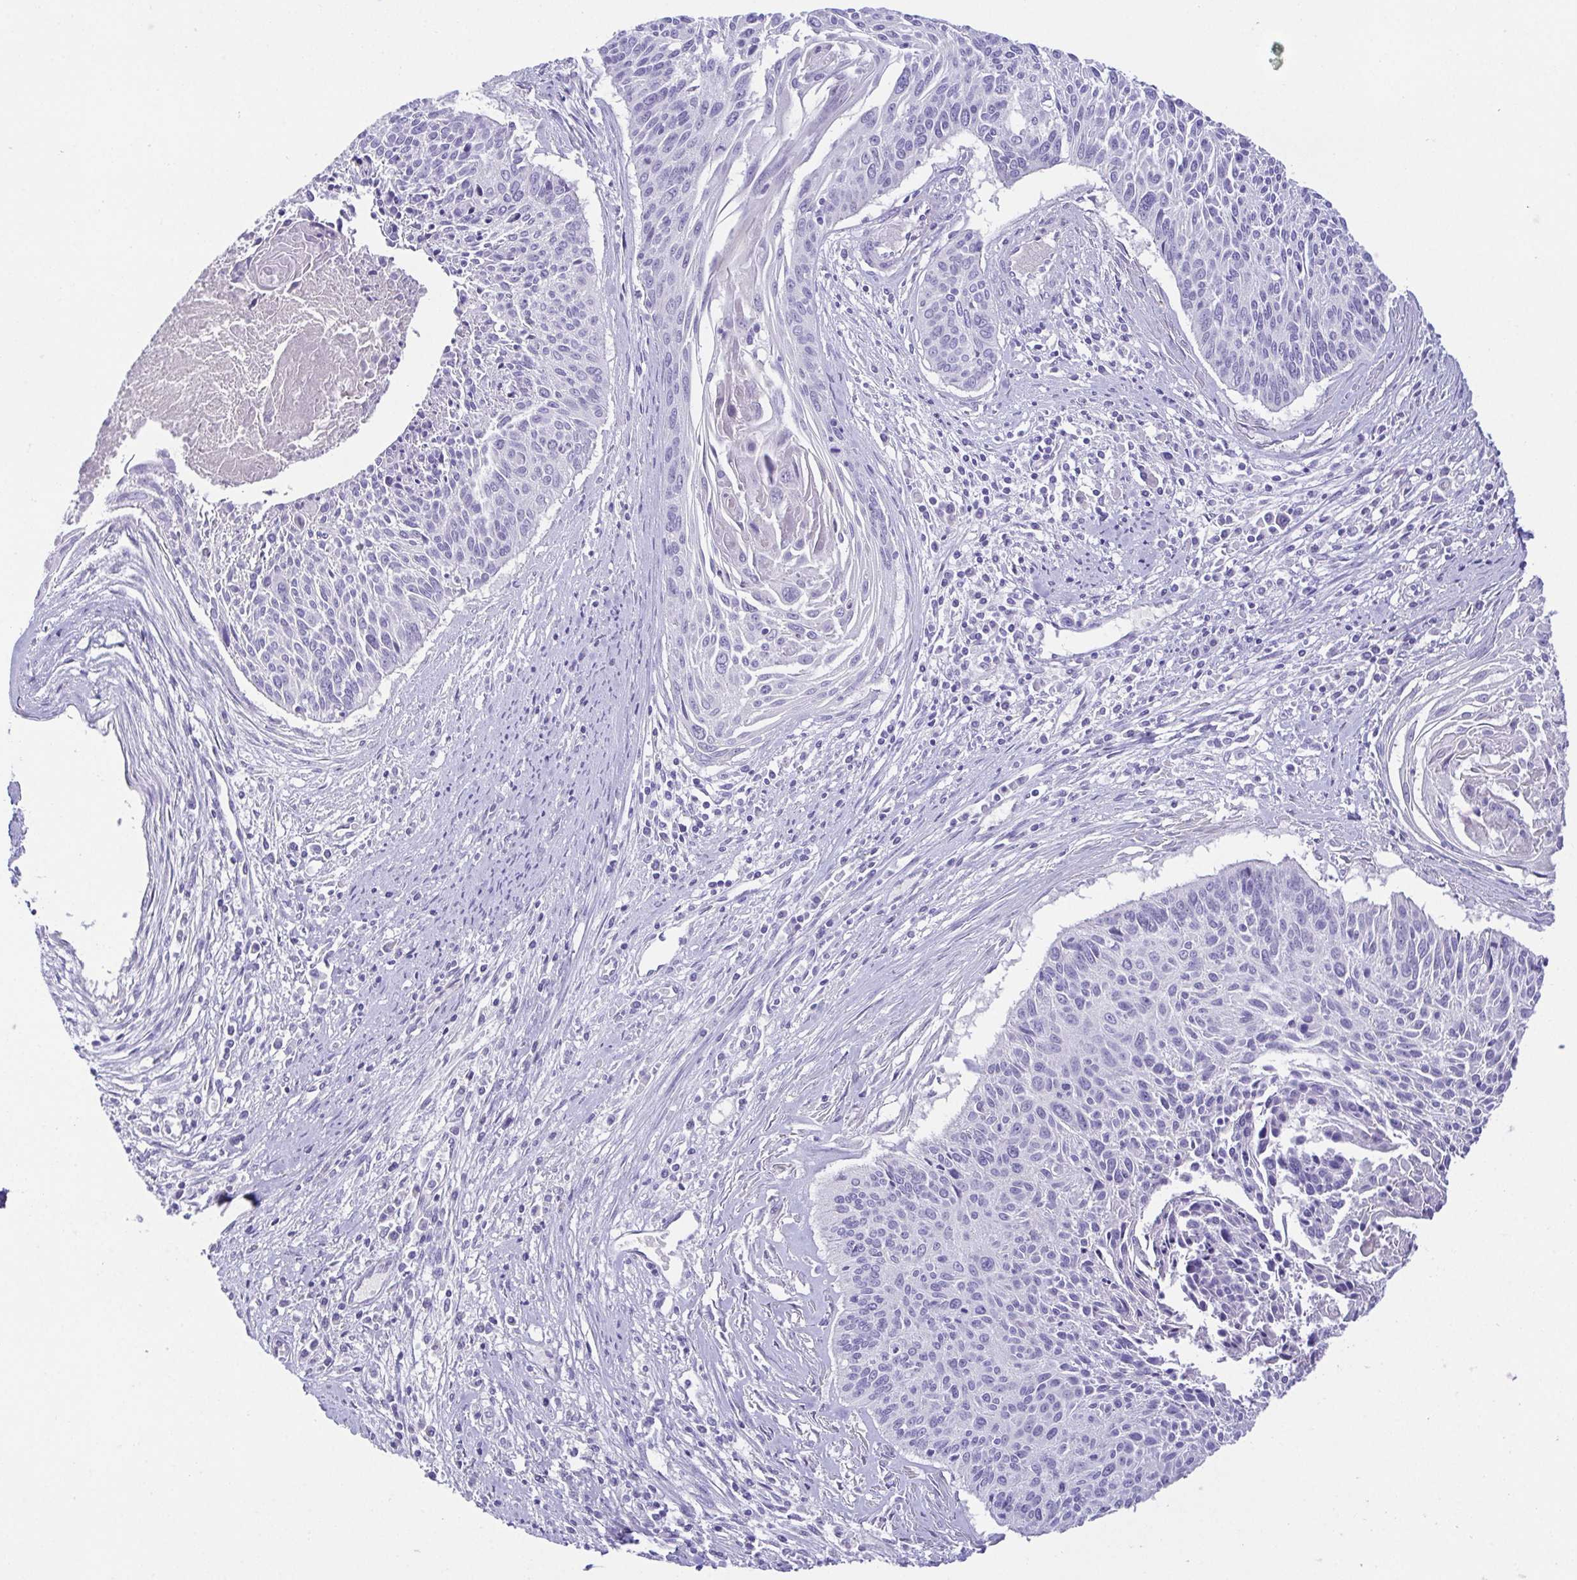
{"staining": {"intensity": "negative", "quantity": "none", "location": "none"}, "tissue": "cervical cancer", "cell_type": "Tumor cells", "image_type": "cancer", "snomed": [{"axis": "morphology", "description": "Squamous cell carcinoma, NOS"}, {"axis": "topography", "description": "Cervix"}], "caption": "An IHC image of cervical squamous cell carcinoma is shown. There is no staining in tumor cells of cervical squamous cell carcinoma. (DAB (3,3'-diaminobenzidine) immunohistochemistry (IHC) with hematoxylin counter stain).", "gene": "HAPLN2", "patient": {"sex": "female", "age": 55}}